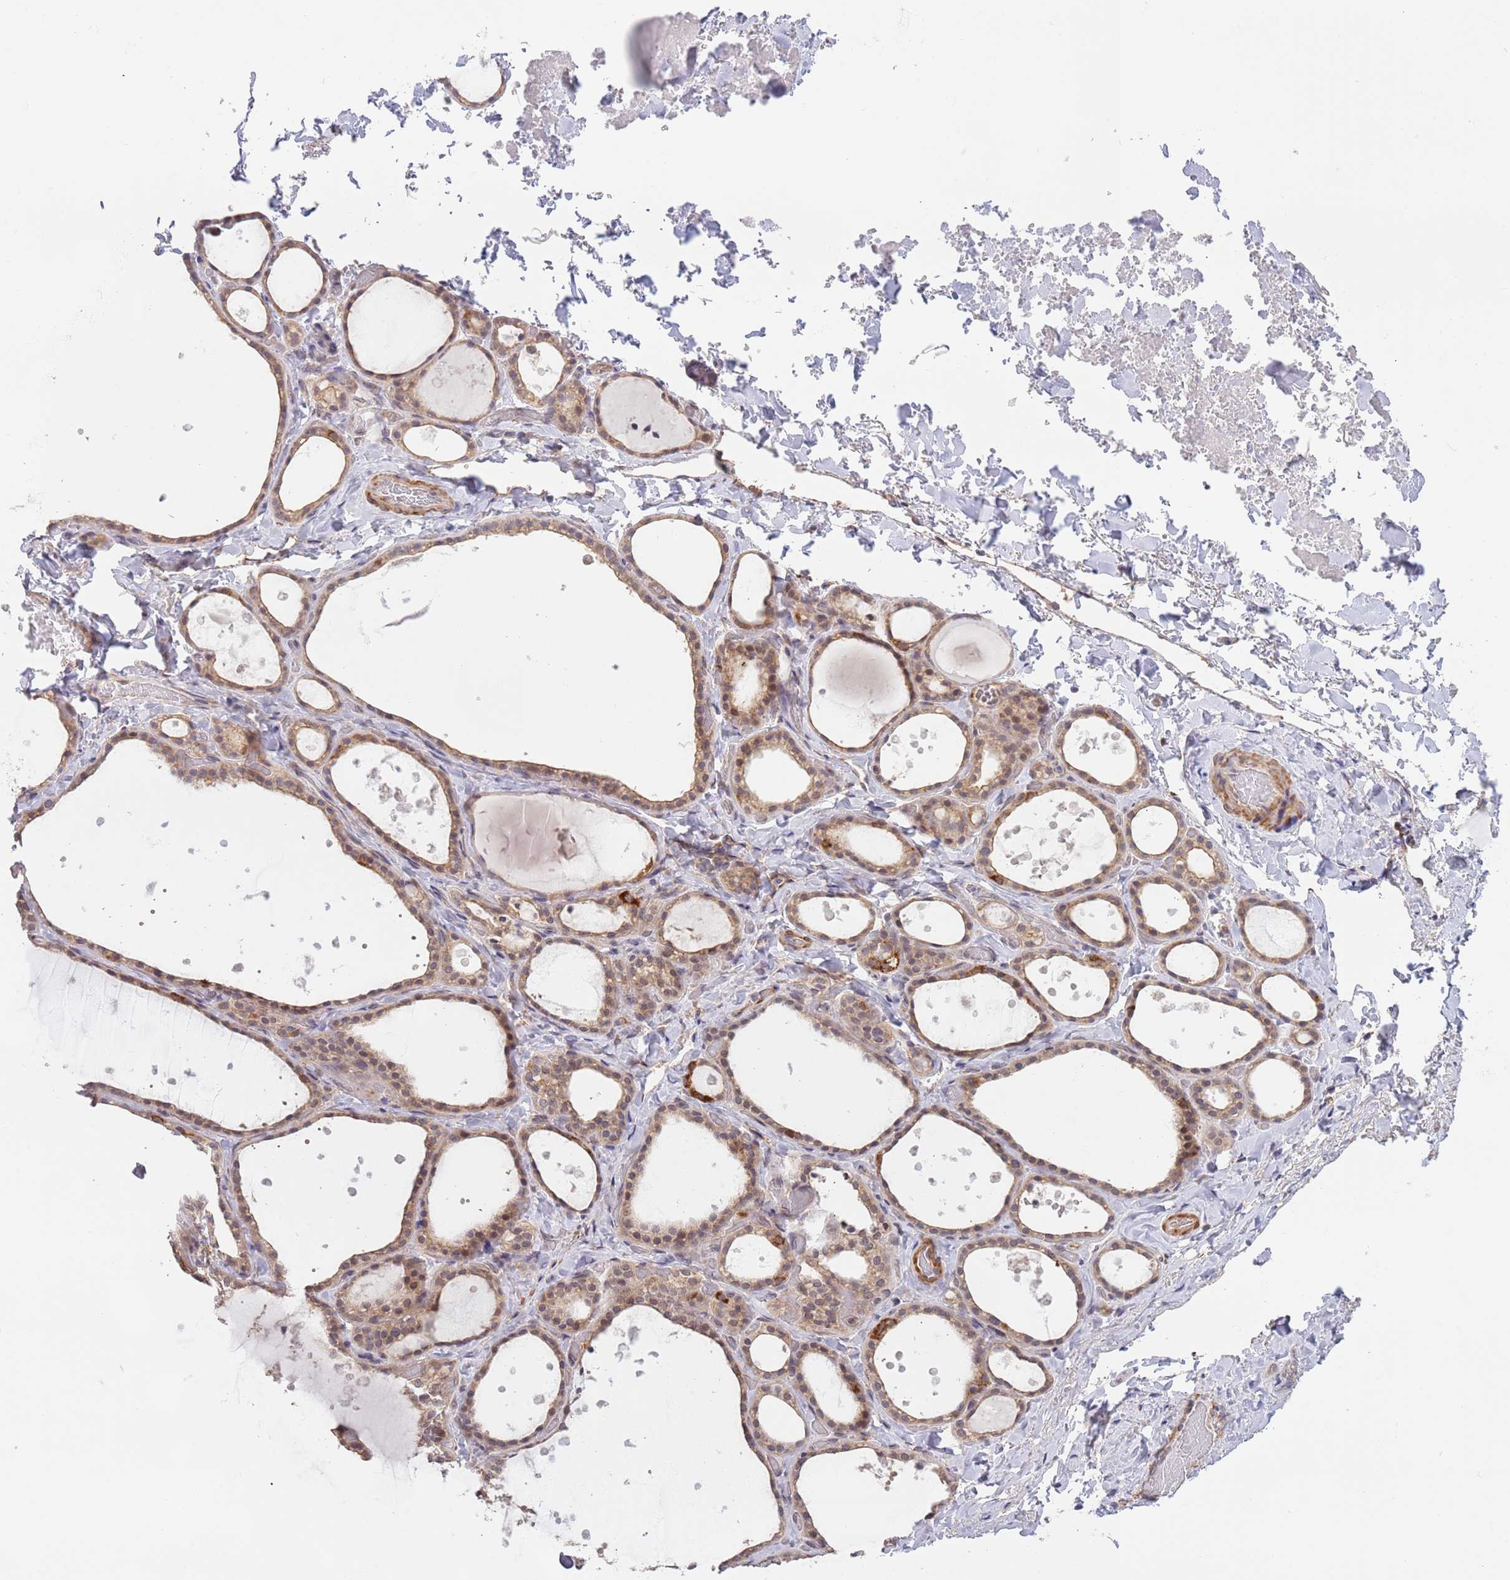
{"staining": {"intensity": "moderate", "quantity": ">75%", "location": "cytoplasmic/membranous,nuclear"}, "tissue": "thyroid gland", "cell_type": "Glandular cells", "image_type": "normal", "snomed": [{"axis": "morphology", "description": "Normal tissue, NOS"}, {"axis": "topography", "description": "Thyroid gland"}], "caption": "A photomicrograph of thyroid gland stained for a protein reveals moderate cytoplasmic/membranous,nuclear brown staining in glandular cells. (DAB = brown stain, brightfield microscopy at high magnification).", "gene": "UQCC3", "patient": {"sex": "female", "age": 44}}